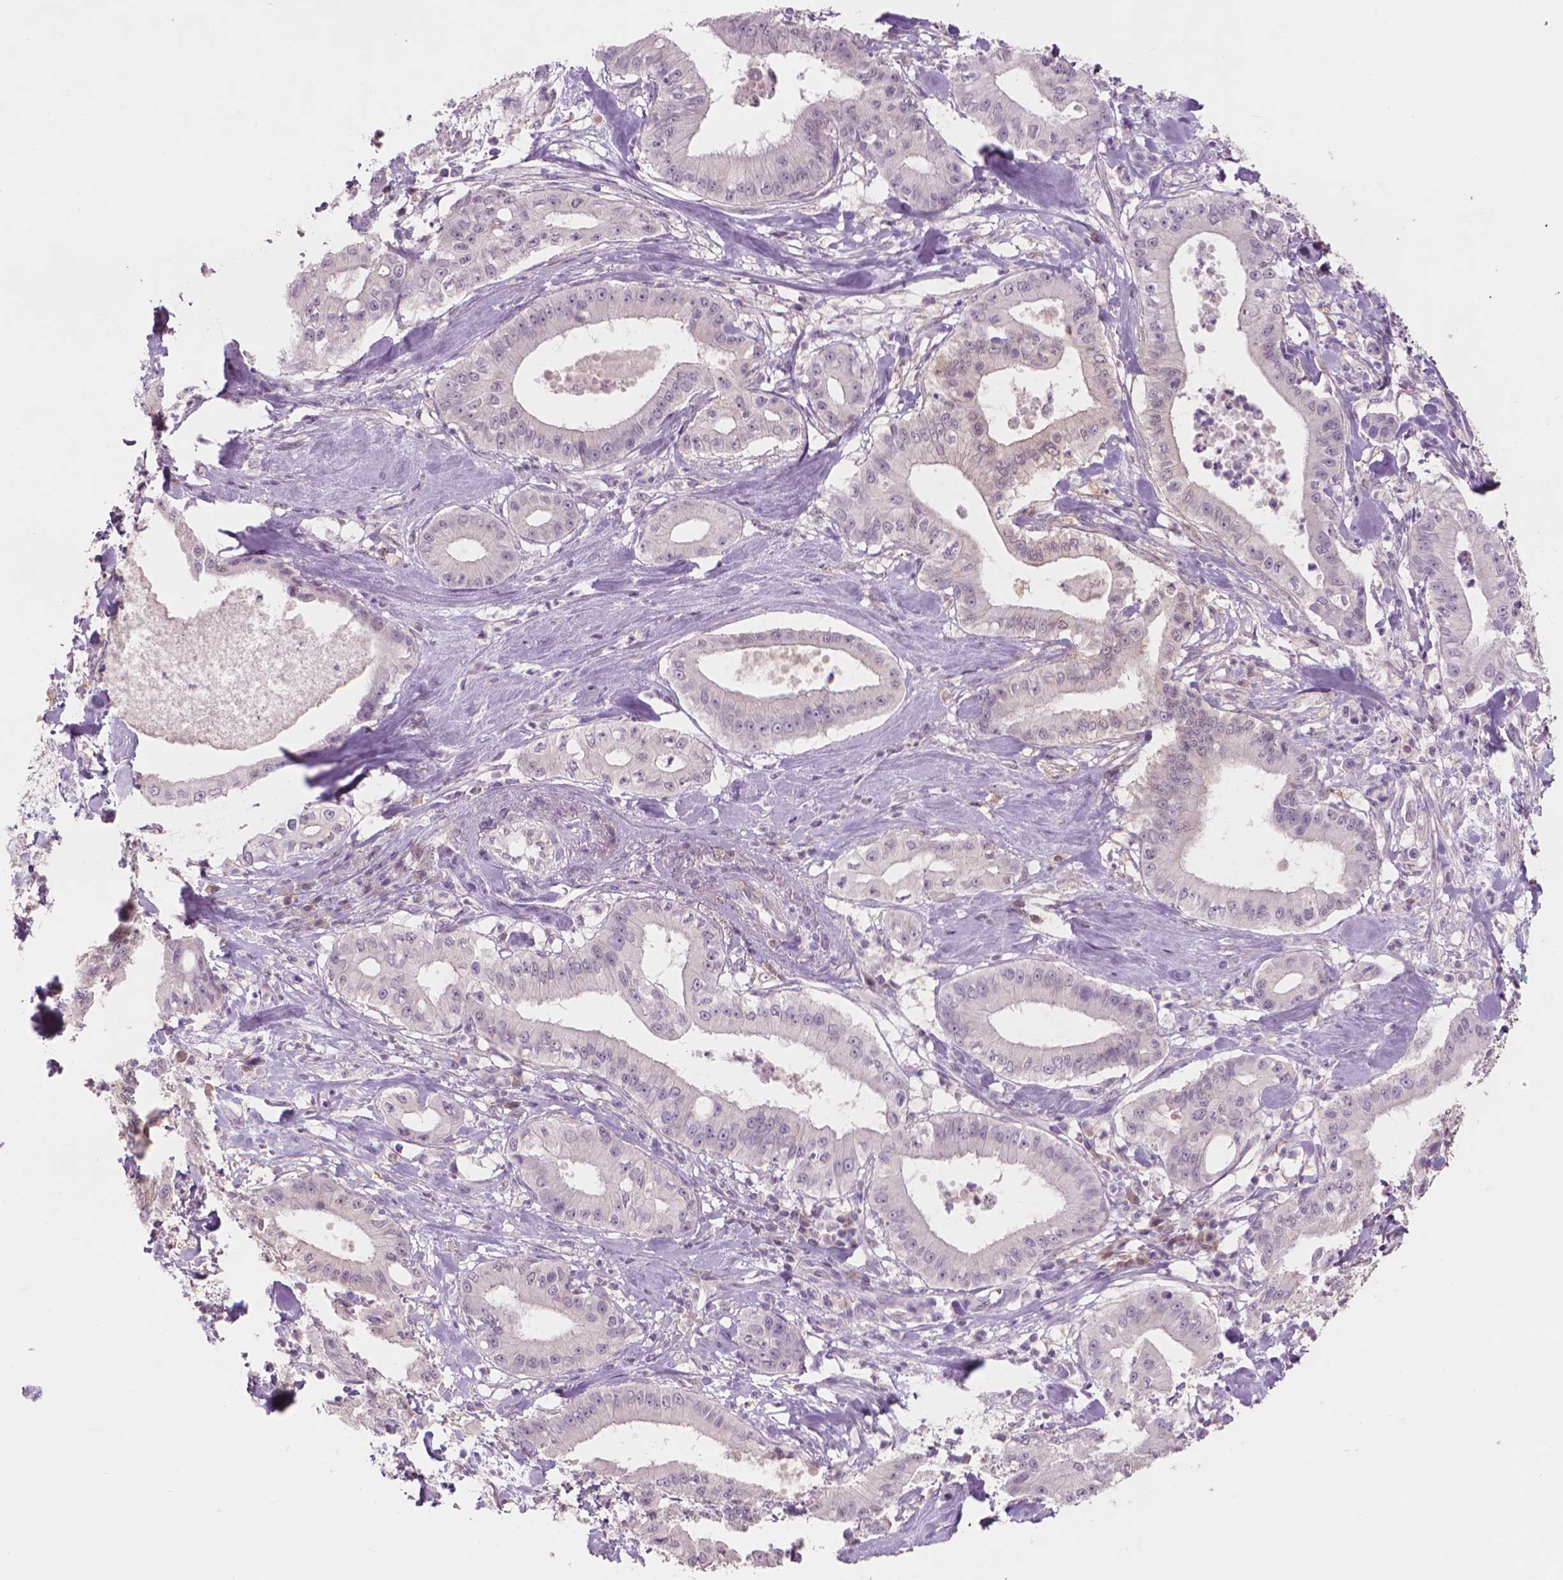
{"staining": {"intensity": "negative", "quantity": "none", "location": "none"}, "tissue": "pancreatic cancer", "cell_type": "Tumor cells", "image_type": "cancer", "snomed": [{"axis": "morphology", "description": "Adenocarcinoma, NOS"}, {"axis": "topography", "description": "Pancreas"}], "caption": "Immunohistochemical staining of human pancreatic cancer (adenocarcinoma) reveals no significant expression in tumor cells.", "gene": "ENO2", "patient": {"sex": "male", "age": 71}}